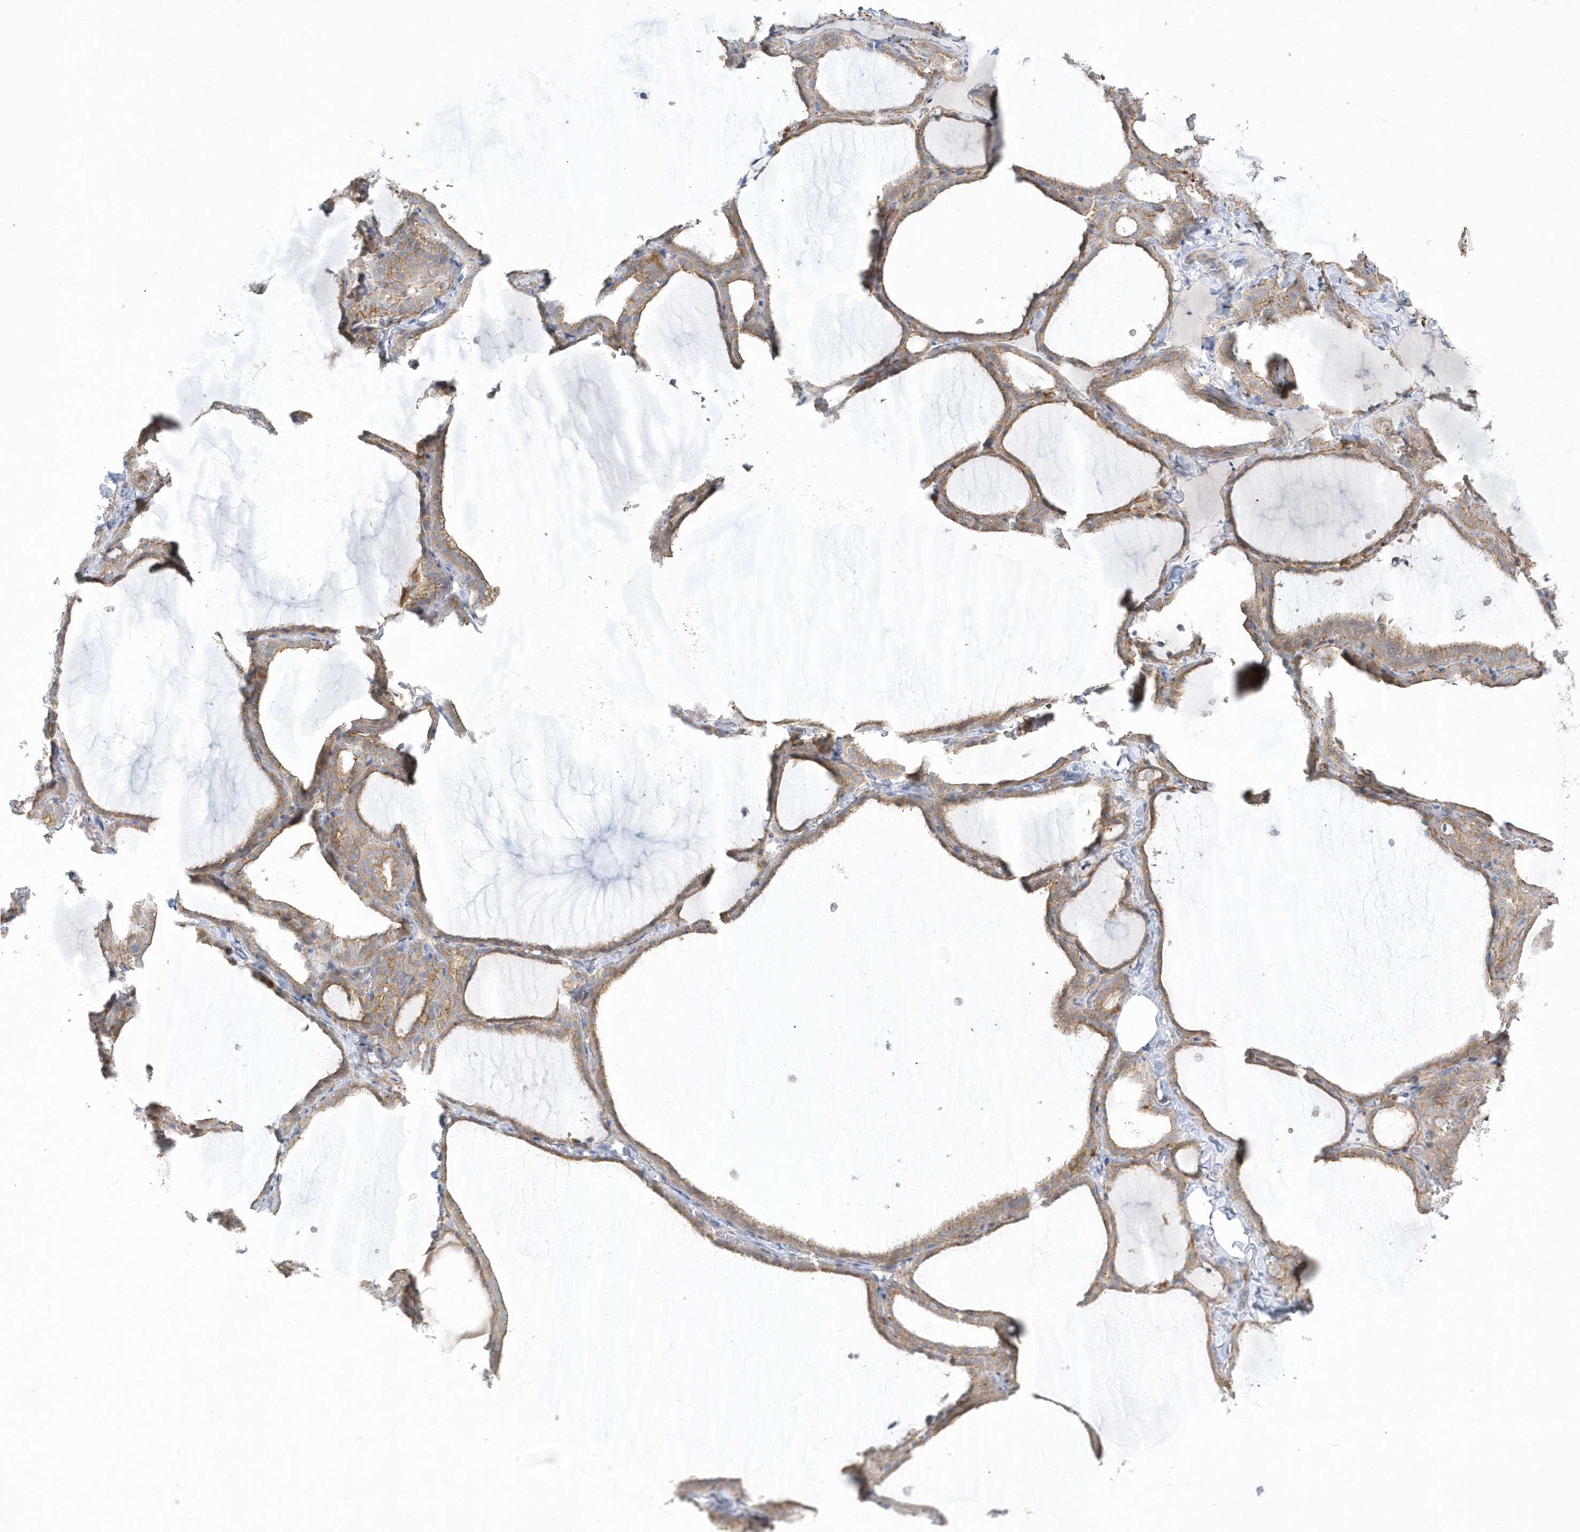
{"staining": {"intensity": "moderate", "quantity": "25%-75%", "location": "cytoplasmic/membranous"}, "tissue": "thyroid gland", "cell_type": "Glandular cells", "image_type": "normal", "snomed": [{"axis": "morphology", "description": "Normal tissue, NOS"}, {"axis": "topography", "description": "Thyroid gland"}], "caption": "Immunohistochemistry (IHC) of unremarkable human thyroid gland displays medium levels of moderate cytoplasmic/membranous positivity in approximately 25%-75% of glandular cells. (brown staining indicates protein expression, while blue staining denotes nuclei).", "gene": "DNAJC18", "patient": {"sex": "female", "age": 22}}